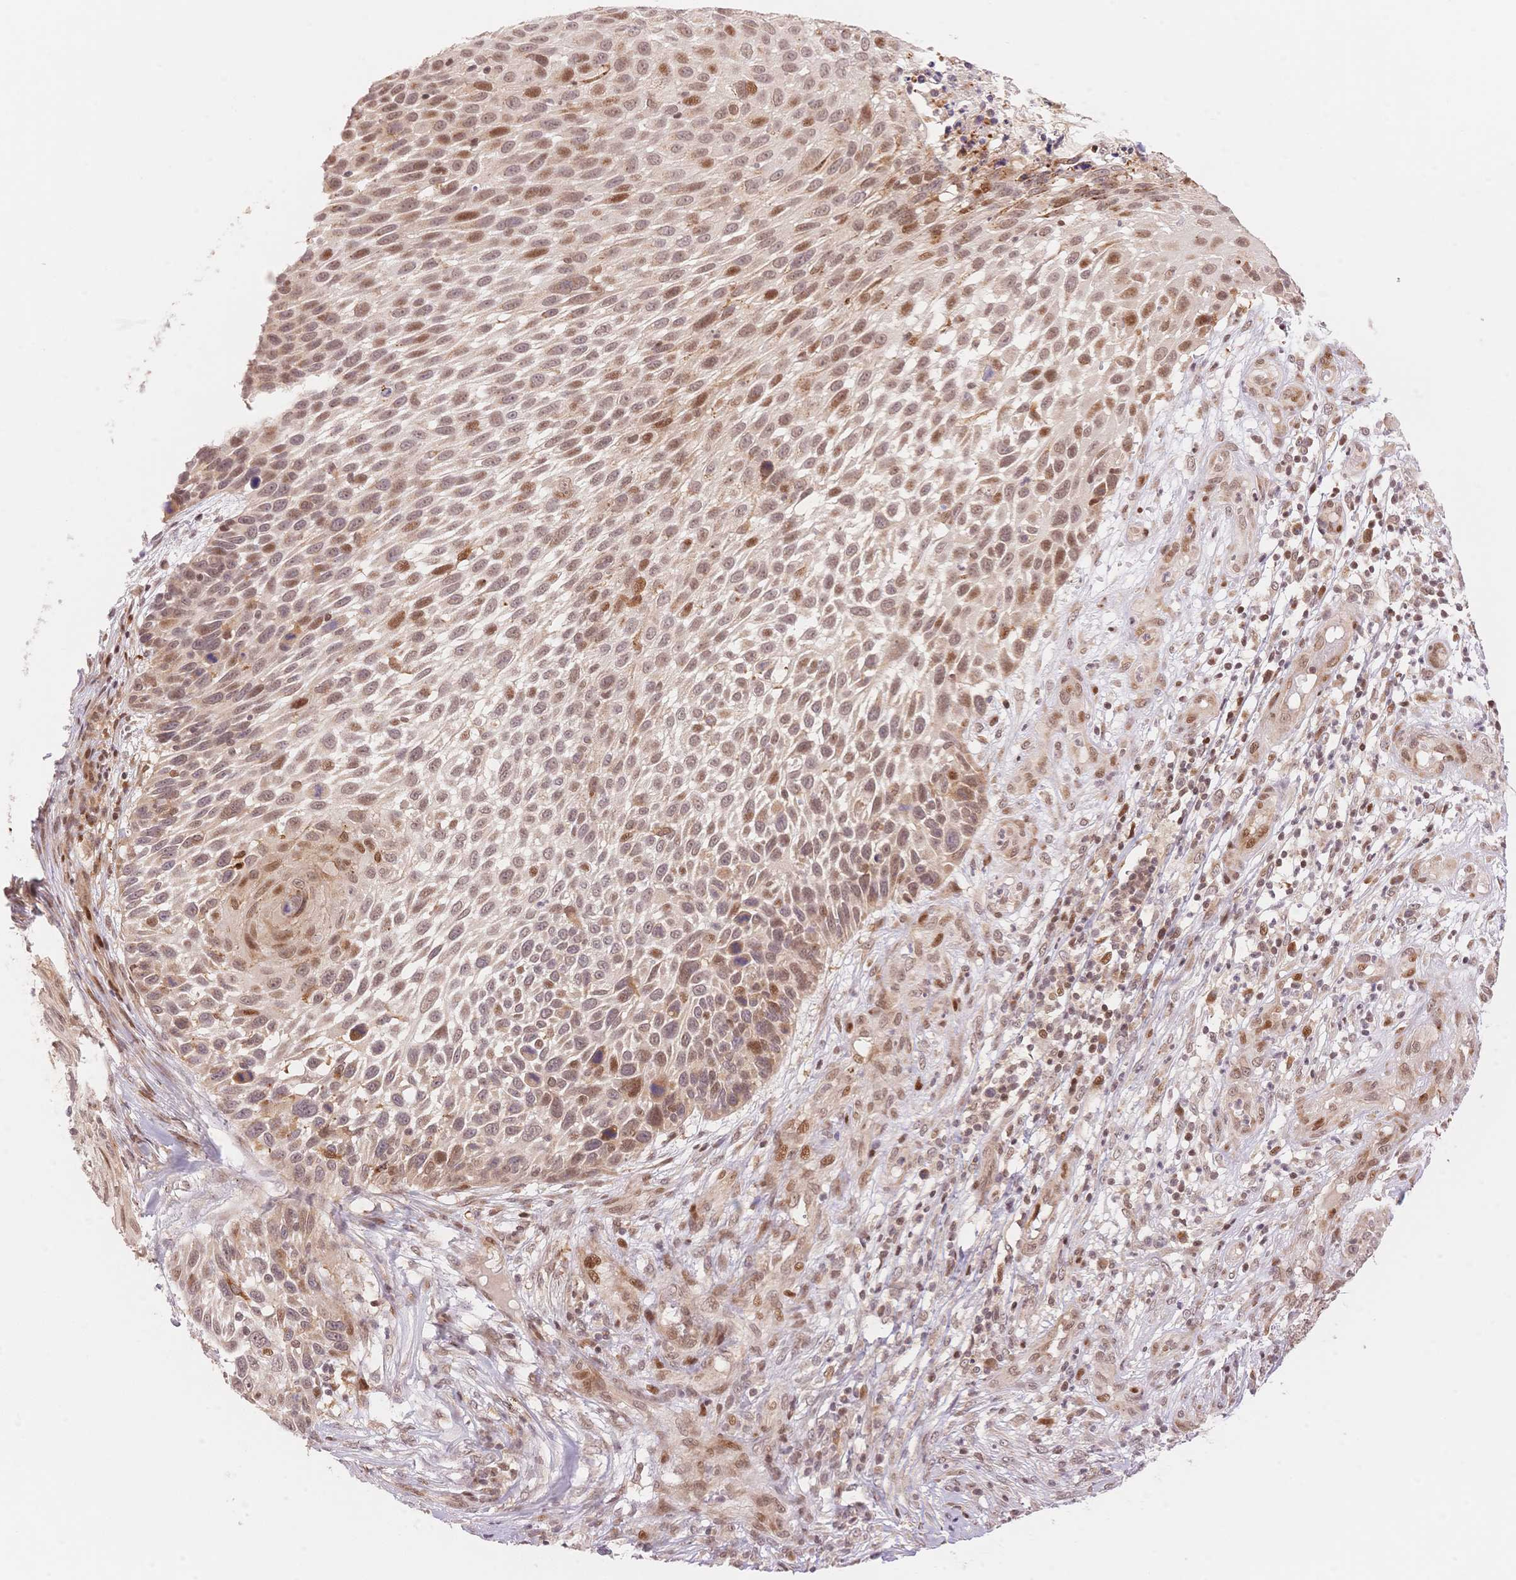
{"staining": {"intensity": "moderate", "quantity": "25%-75%", "location": "nuclear"}, "tissue": "skin cancer", "cell_type": "Tumor cells", "image_type": "cancer", "snomed": [{"axis": "morphology", "description": "Squamous cell carcinoma, NOS"}, {"axis": "topography", "description": "Skin"}], "caption": "Skin cancer stained for a protein (brown) reveals moderate nuclear positive positivity in about 25%-75% of tumor cells.", "gene": "STK39", "patient": {"sex": "male", "age": 92}}